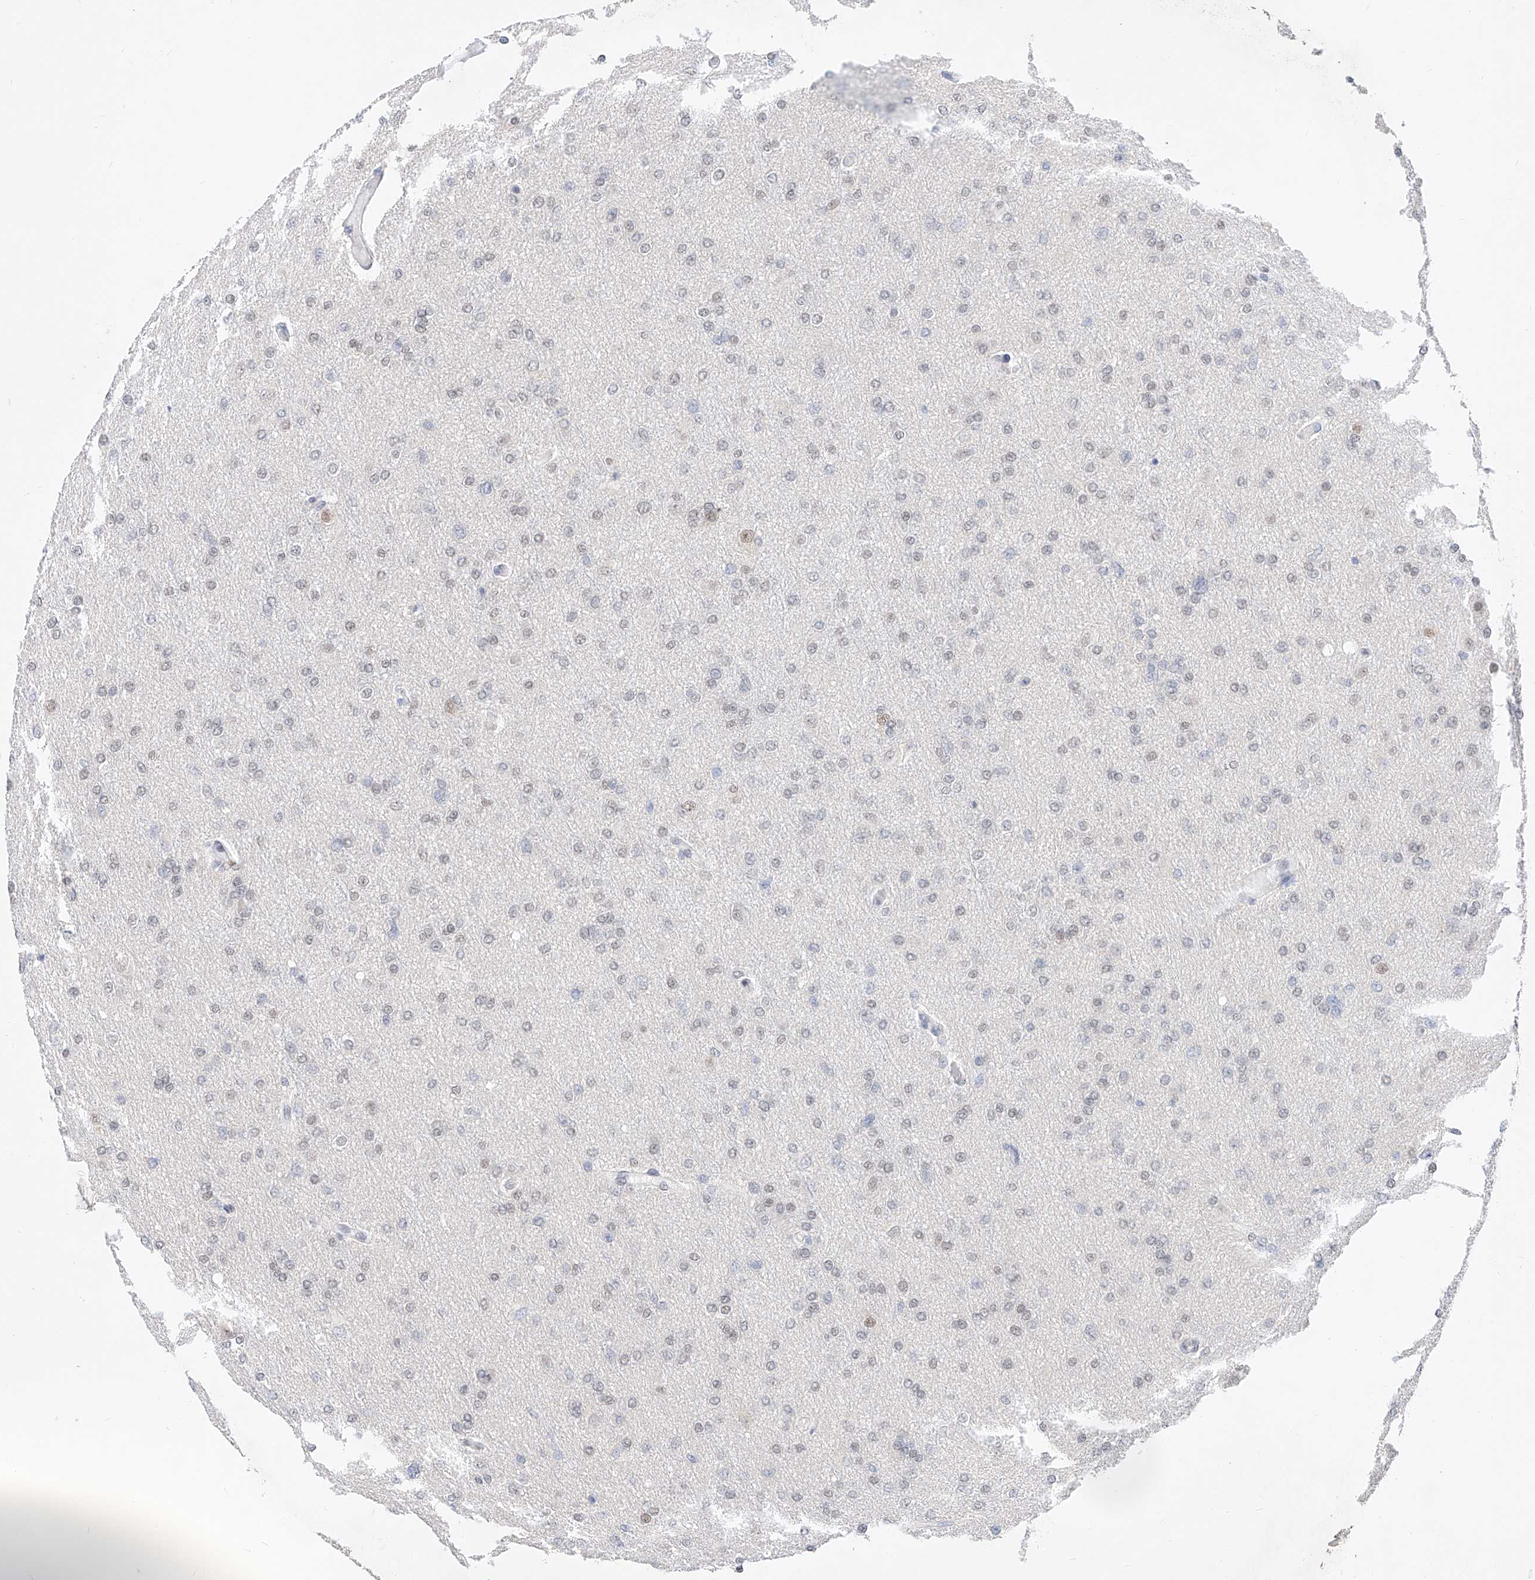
{"staining": {"intensity": "negative", "quantity": "none", "location": "none"}, "tissue": "glioma", "cell_type": "Tumor cells", "image_type": "cancer", "snomed": [{"axis": "morphology", "description": "Glioma, malignant, High grade"}, {"axis": "topography", "description": "Cerebral cortex"}], "caption": "Tumor cells are negative for protein expression in human malignant glioma (high-grade).", "gene": "KCNJ1", "patient": {"sex": "female", "age": 36}}